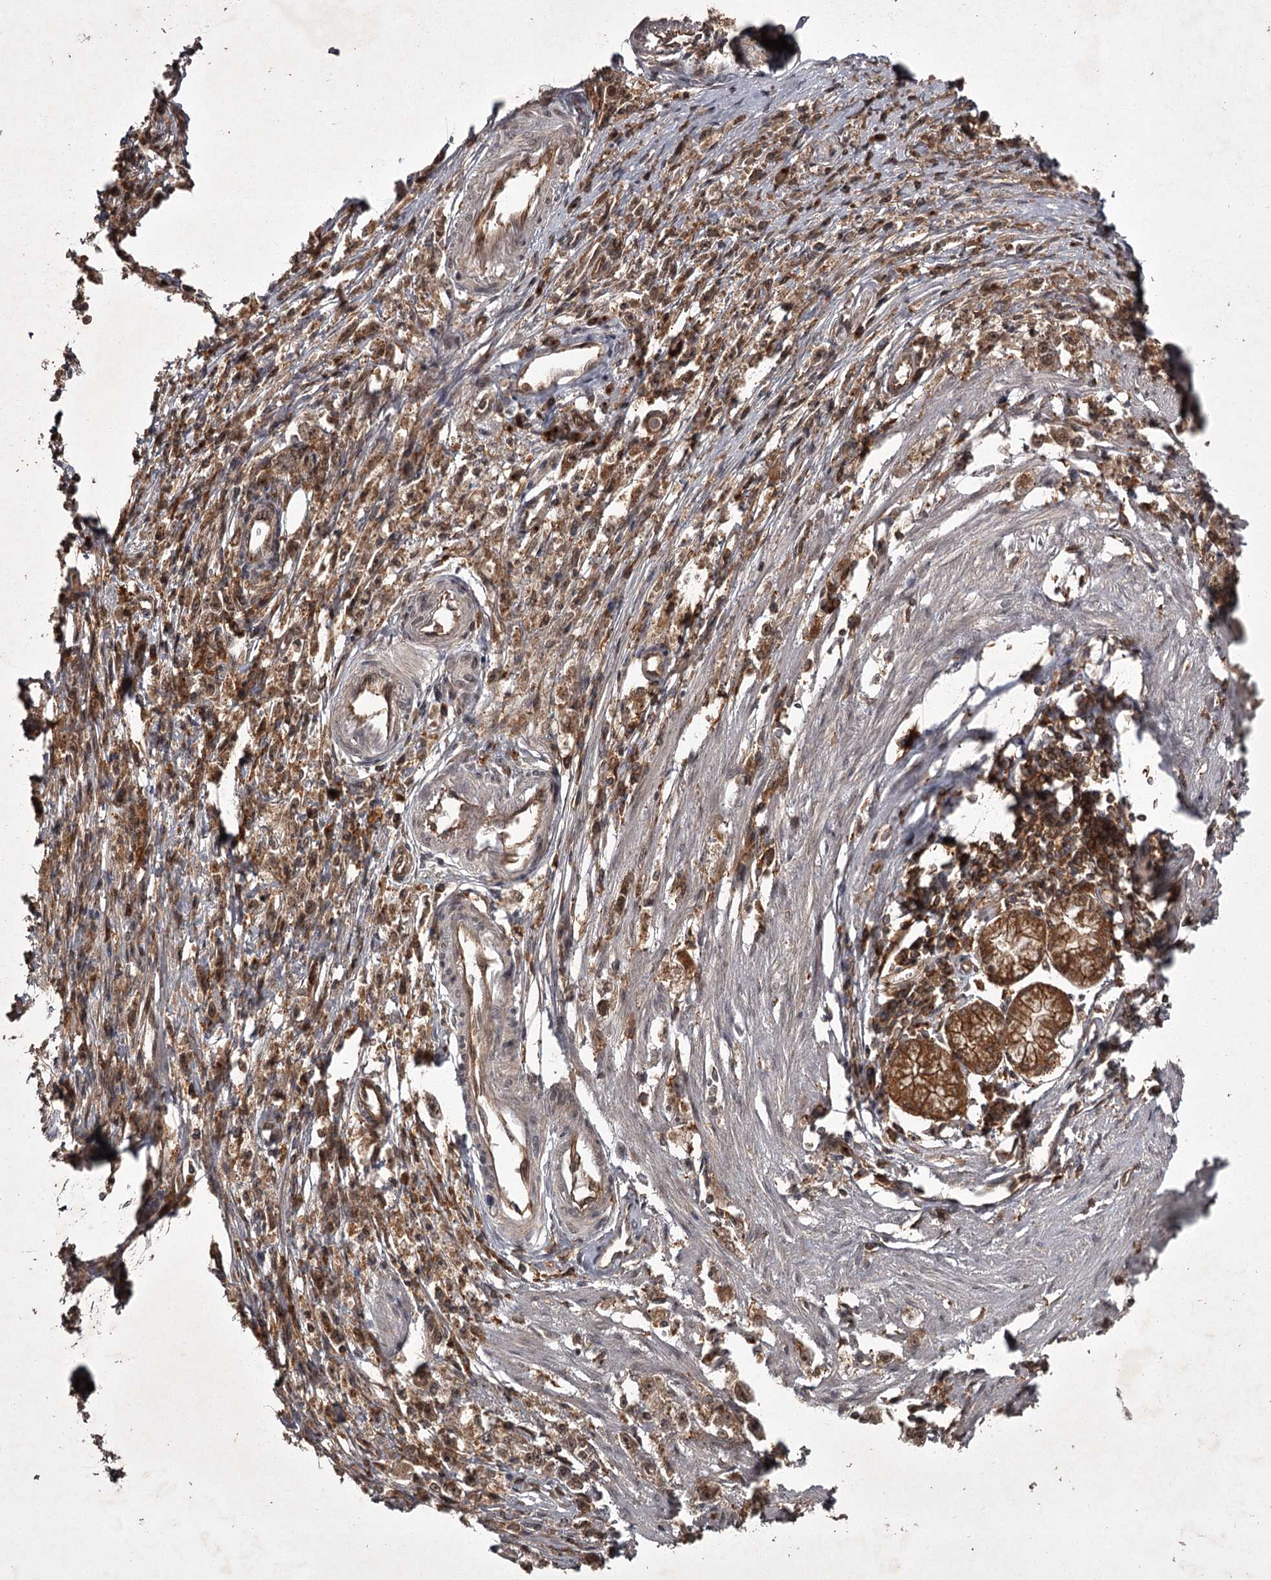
{"staining": {"intensity": "moderate", "quantity": ">75%", "location": "cytoplasmic/membranous,nuclear"}, "tissue": "stomach cancer", "cell_type": "Tumor cells", "image_type": "cancer", "snomed": [{"axis": "morphology", "description": "Adenocarcinoma, NOS"}, {"axis": "topography", "description": "Stomach"}], "caption": "Brown immunohistochemical staining in human stomach cancer (adenocarcinoma) demonstrates moderate cytoplasmic/membranous and nuclear staining in about >75% of tumor cells. Ihc stains the protein in brown and the nuclei are stained blue.", "gene": "TBC1D23", "patient": {"sex": "female", "age": 59}}